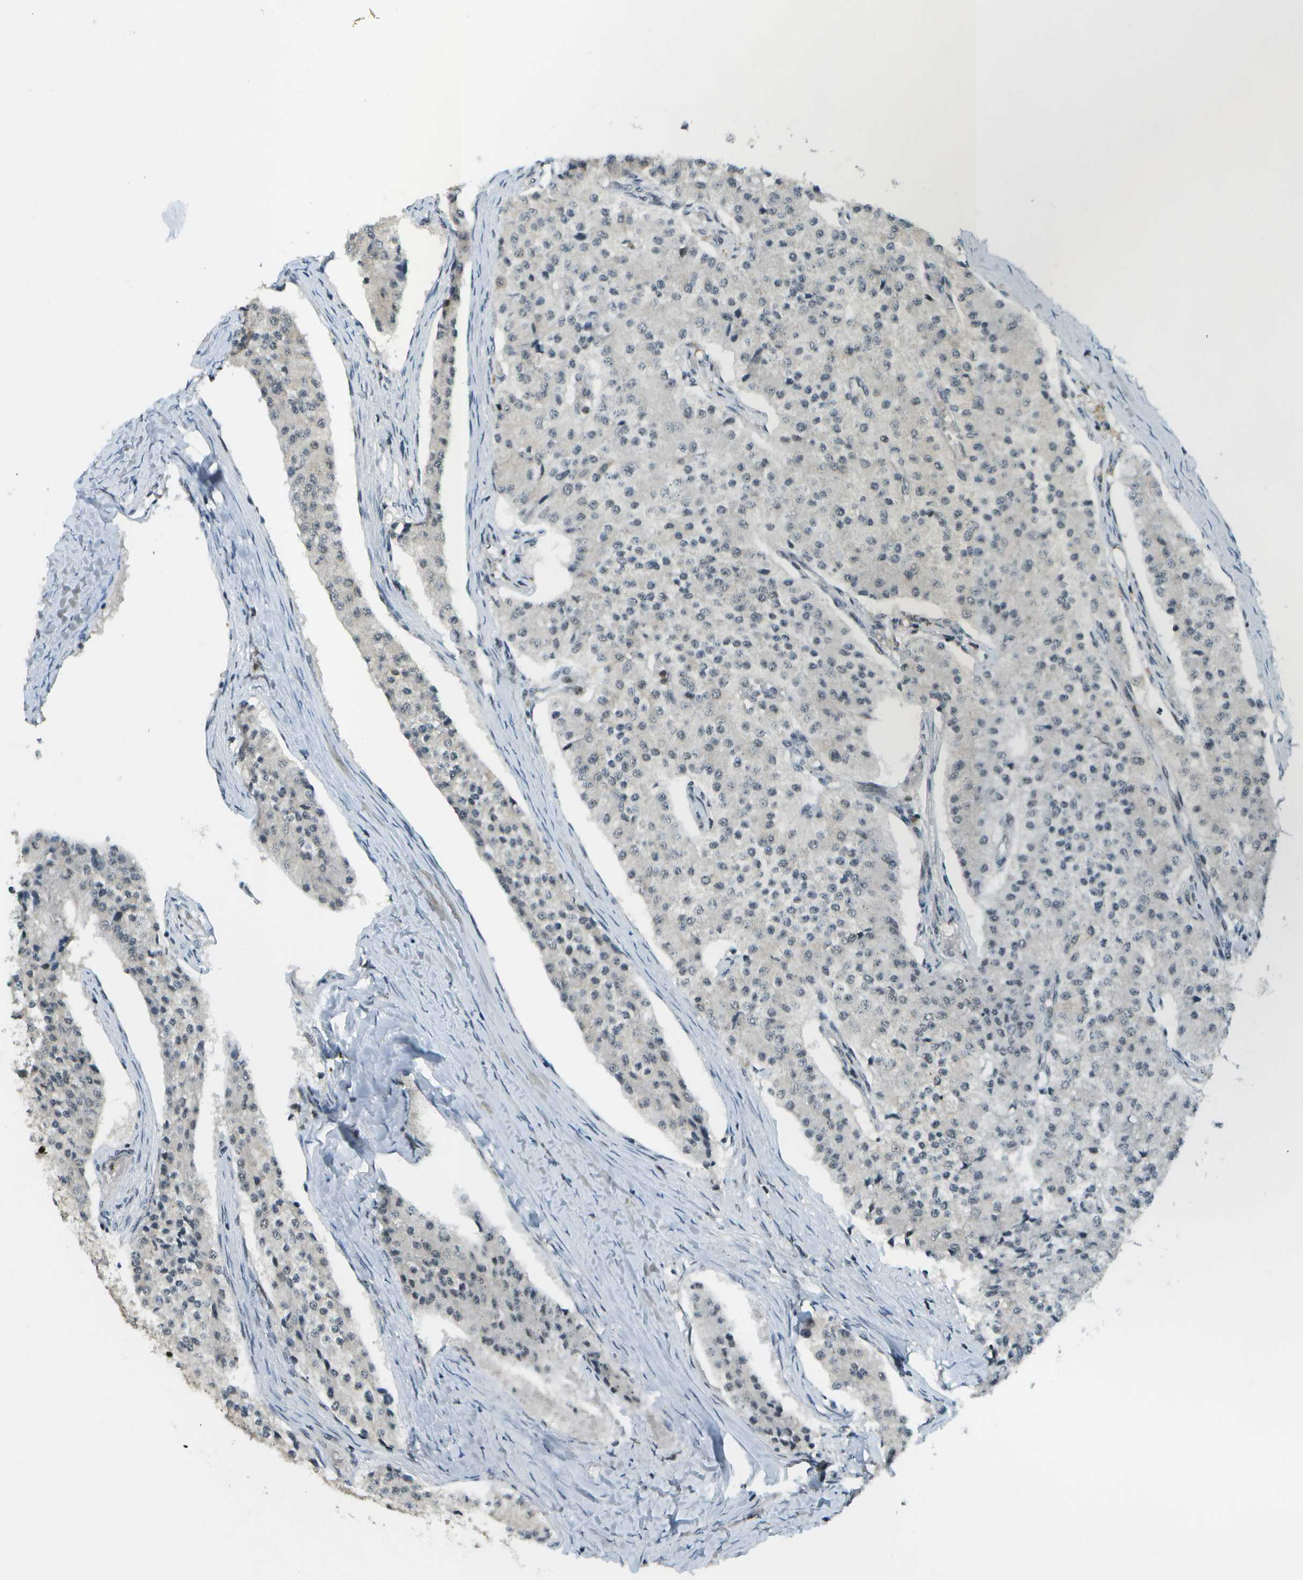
{"staining": {"intensity": "negative", "quantity": "none", "location": "none"}, "tissue": "carcinoid", "cell_type": "Tumor cells", "image_type": "cancer", "snomed": [{"axis": "morphology", "description": "Carcinoid, malignant, NOS"}, {"axis": "topography", "description": "Colon"}], "caption": "Tumor cells show no significant expression in carcinoid.", "gene": "IRF7", "patient": {"sex": "female", "age": 52}}